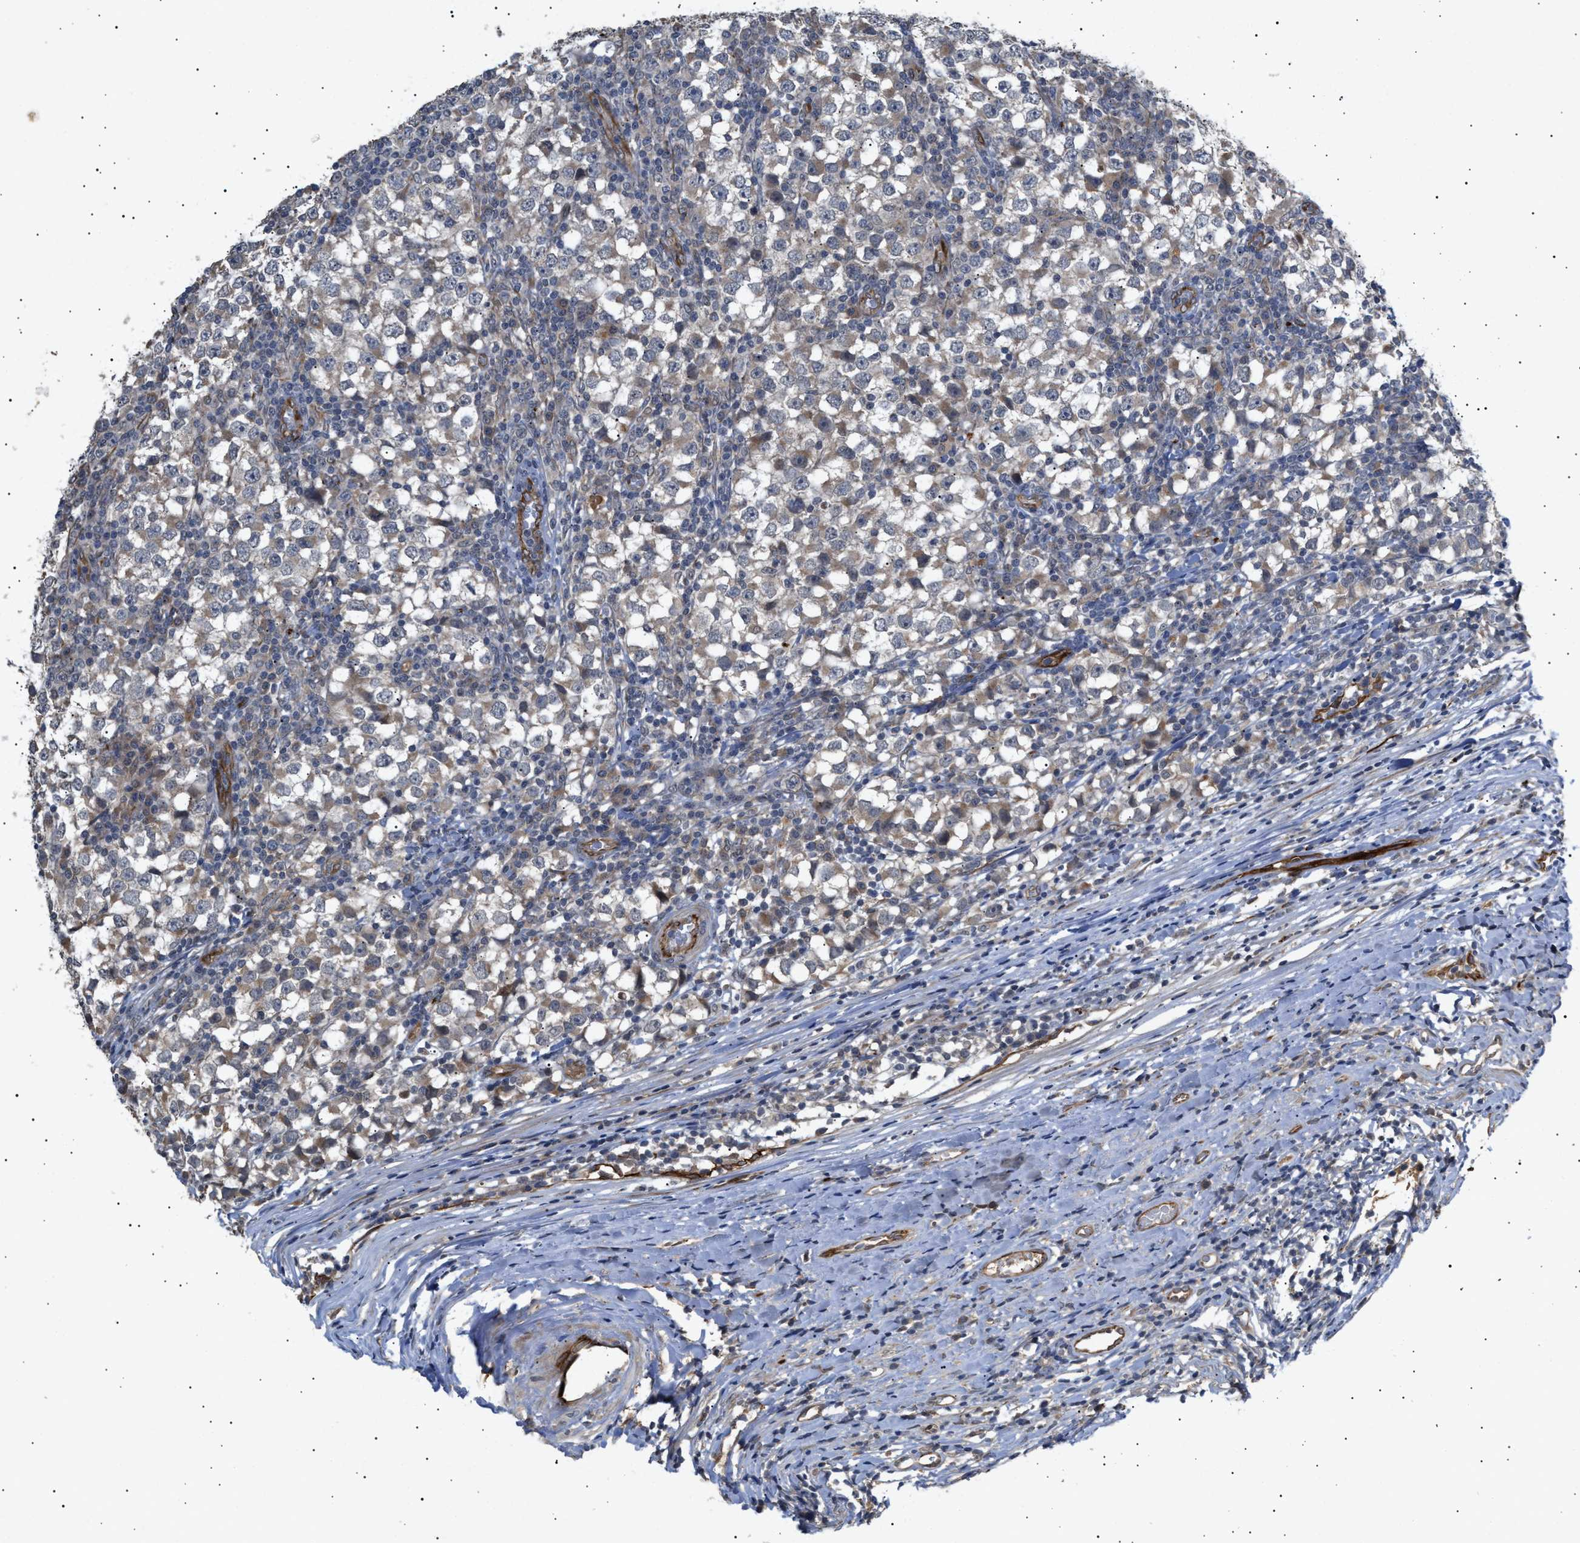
{"staining": {"intensity": "weak", "quantity": "25%-75%", "location": "cytoplasmic/membranous"}, "tissue": "testis cancer", "cell_type": "Tumor cells", "image_type": "cancer", "snomed": [{"axis": "morphology", "description": "Seminoma, NOS"}, {"axis": "topography", "description": "Testis"}], "caption": "Protein expression analysis of seminoma (testis) displays weak cytoplasmic/membranous positivity in about 25%-75% of tumor cells.", "gene": "SIRT5", "patient": {"sex": "male", "age": 65}}